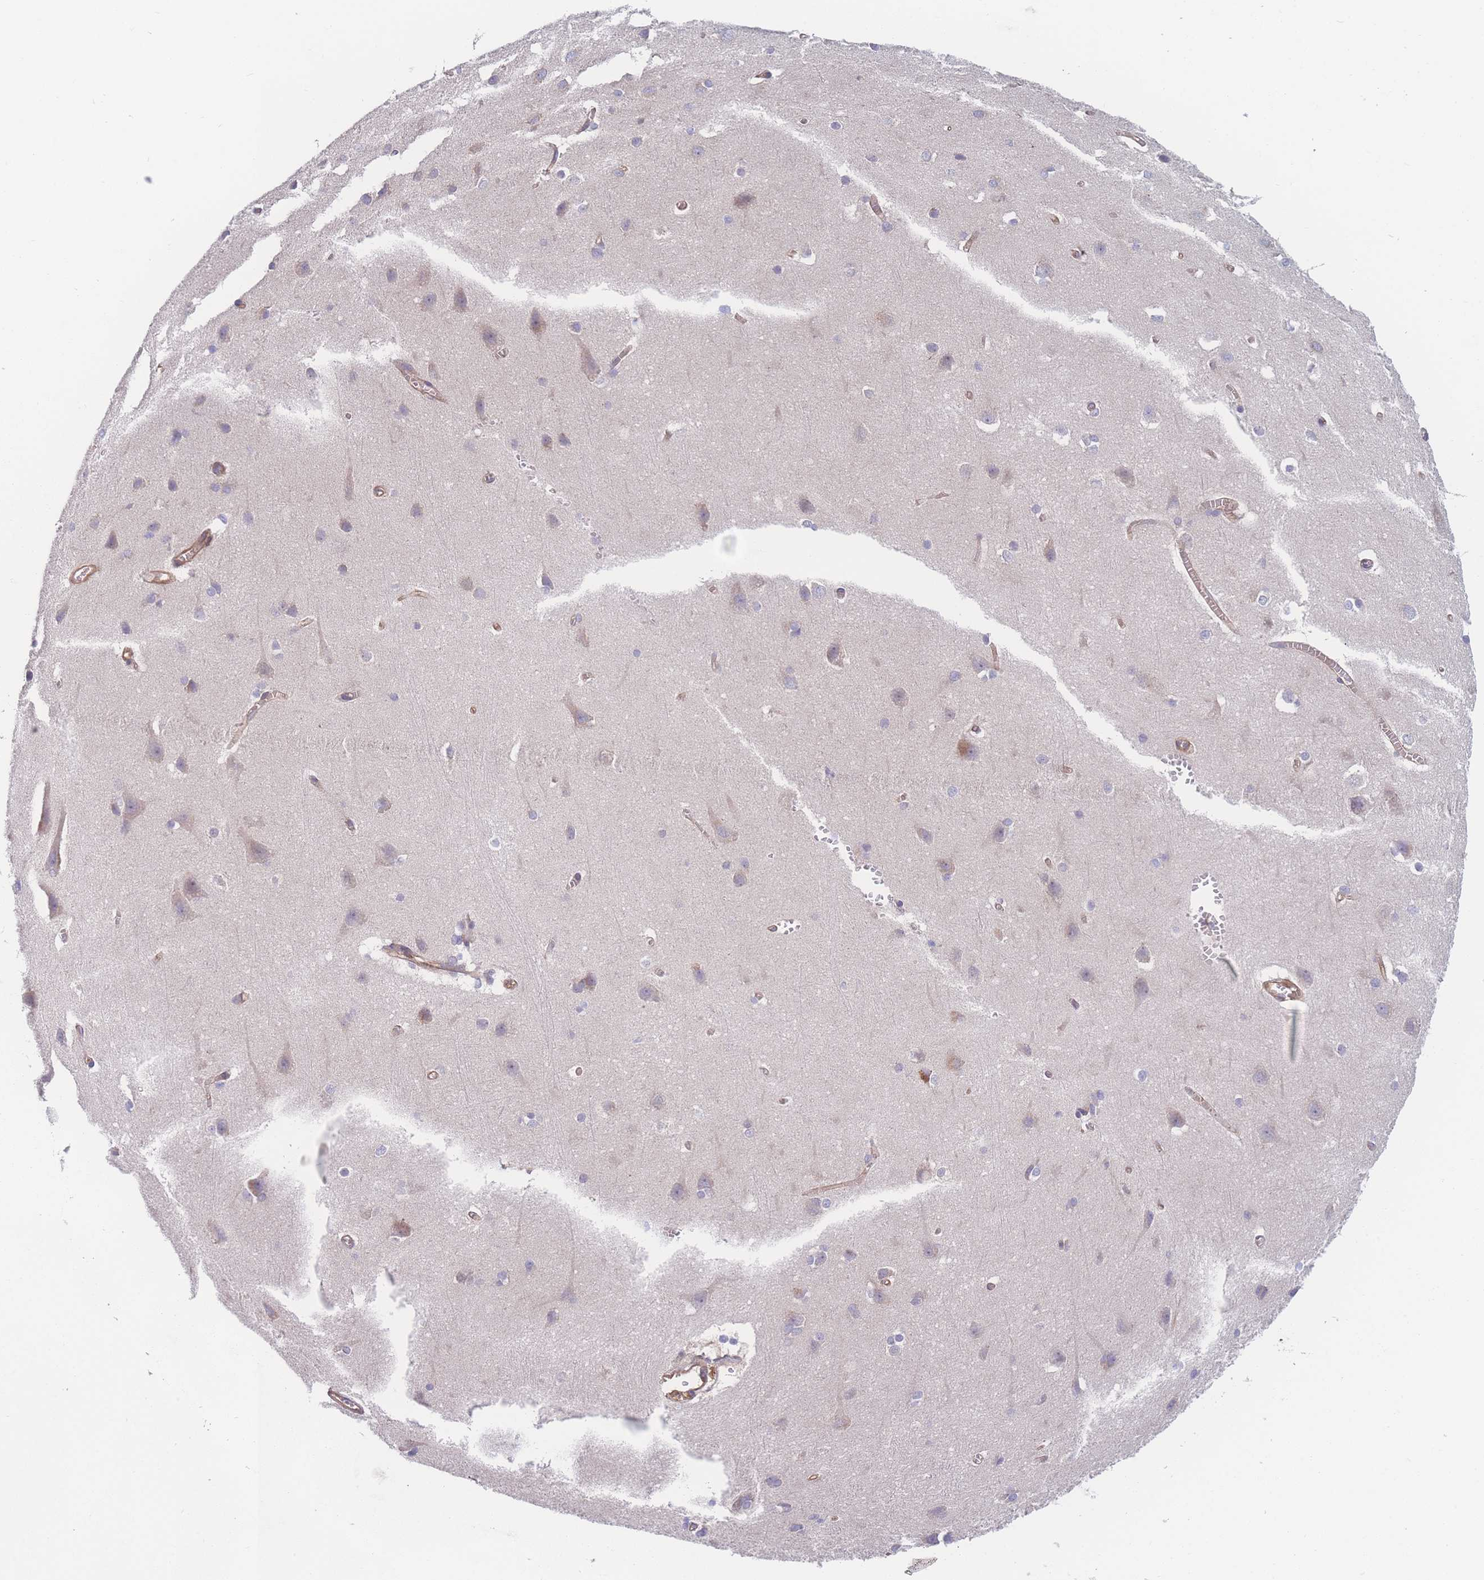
{"staining": {"intensity": "moderate", "quantity": ">75%", "location": "cytoplasmic/membranous"}, "tissue": "cerebral cortex", "cell_type": "Endothelial cells", "image_type": "normal", "snomed": [{"axis": "morphology", "description": "Normal tissue, NOS"}, {"axis": "topography", "description": "Cerebral cortex"}], "caption": "Protein analysis of normal cerebral cortex demonstrates moderate cytoplasmic/membranous expression in approximately >75% of endothelial cells. The protein is stained brown, and the nuclei are stained in blue (DAB (3,3'-diaminobenzidine) IHC with brightfield microscopy, high magnification).", "gene": "CFAP97", "patient": {"sex": "male", "age": 37}}